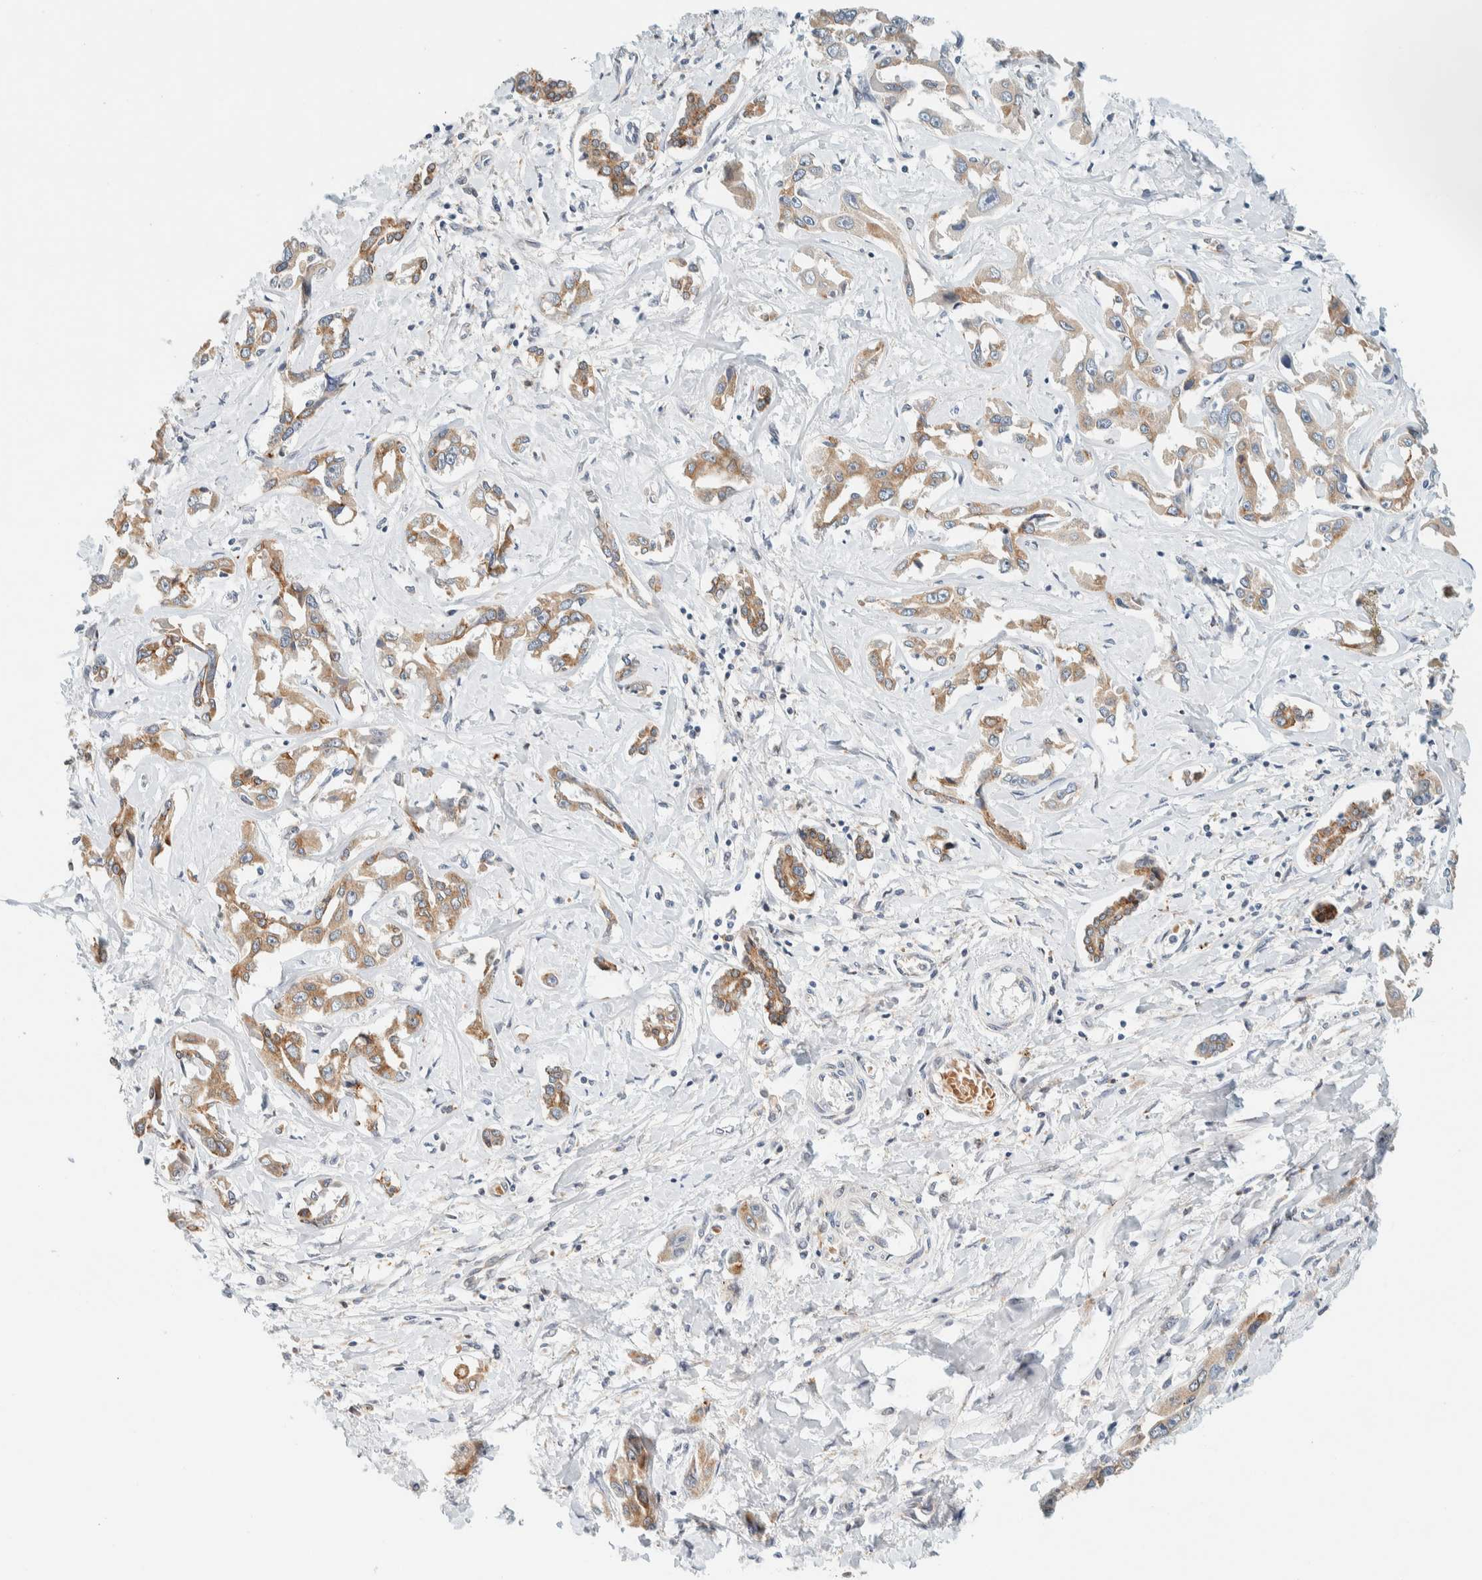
{"staining": {"intensity": "moderate", "quantity": ">75%", "location": "cytoplasmic/membranous"}, "tissue": "liver cancer", "cell_type": "Tumor cells", "image_type": "cancer", "snomed": [{"axis": "morphology", "description": "Cholangiocarcinoma"}, {"axis": "topography", "description": "Liver"}], "caption": "This image displays immunohistochemistry (IHC) staining of liver cancer, with medium moderate cytoplasmic/membranous expression in about >75% of tumor cells.", "gene": "SUMF2", "patient": {"sex": "male", "age": 59}}